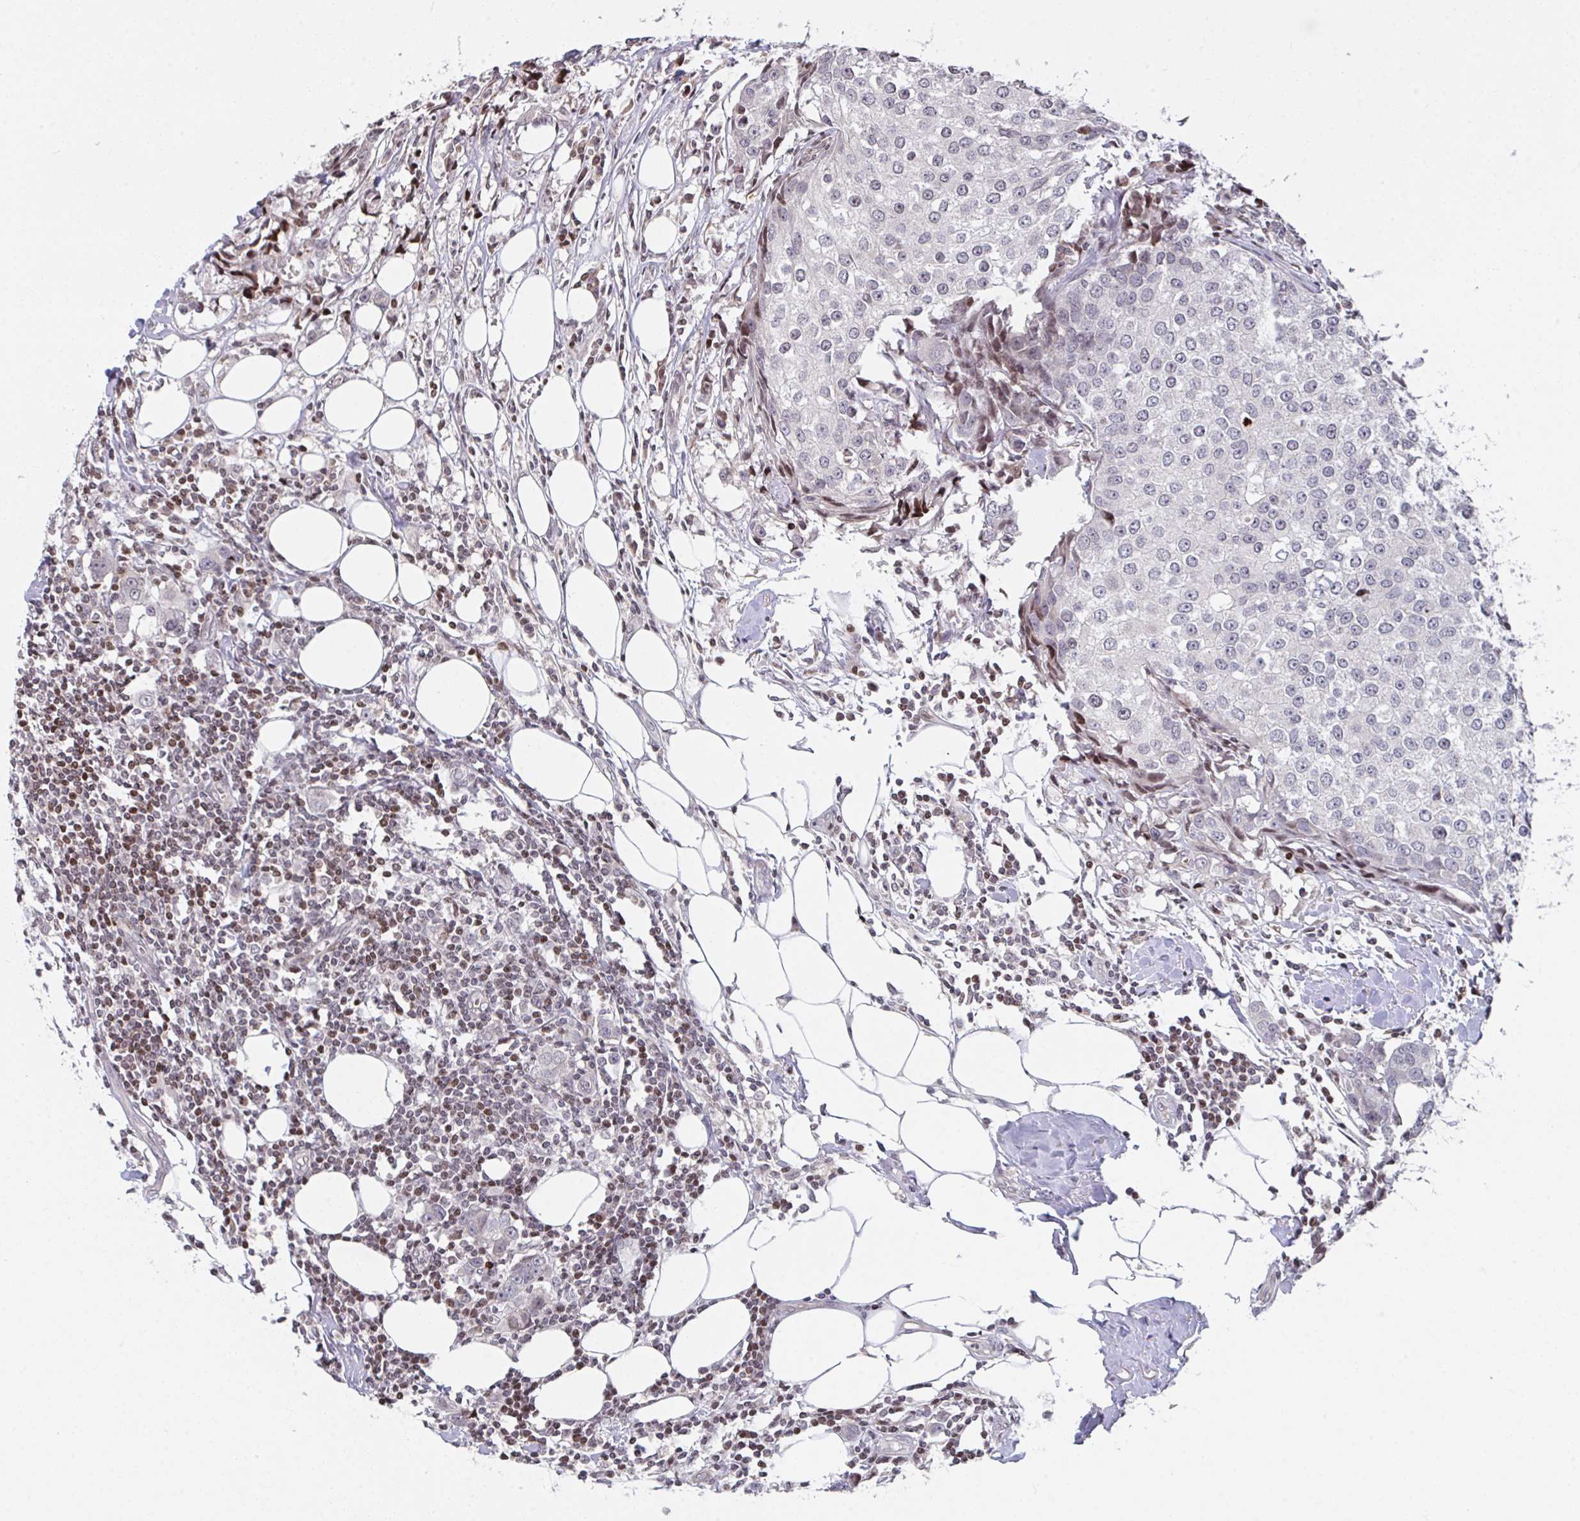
{"staining": {"intensity": "moderate", "quantity": "<25%", "location": "nuclear"}, "tissue": "breast cancer", "cell_type": "Tumor cells", "image_type": "cancer", "snomed": [{"axis": "morphology", "description": "Duct carcinoma"}, {"axis": "topography", "description": "Breast"}], "caption": "A photomicrograph showing moderate nuclear staining in about <25% of tumor cells in breast cancer (intraductal carcinoma), as visualized by brown immunohistochemical staining.", "gene": "PCDHB8", "patient": {"sex": "female", "age": 80}}